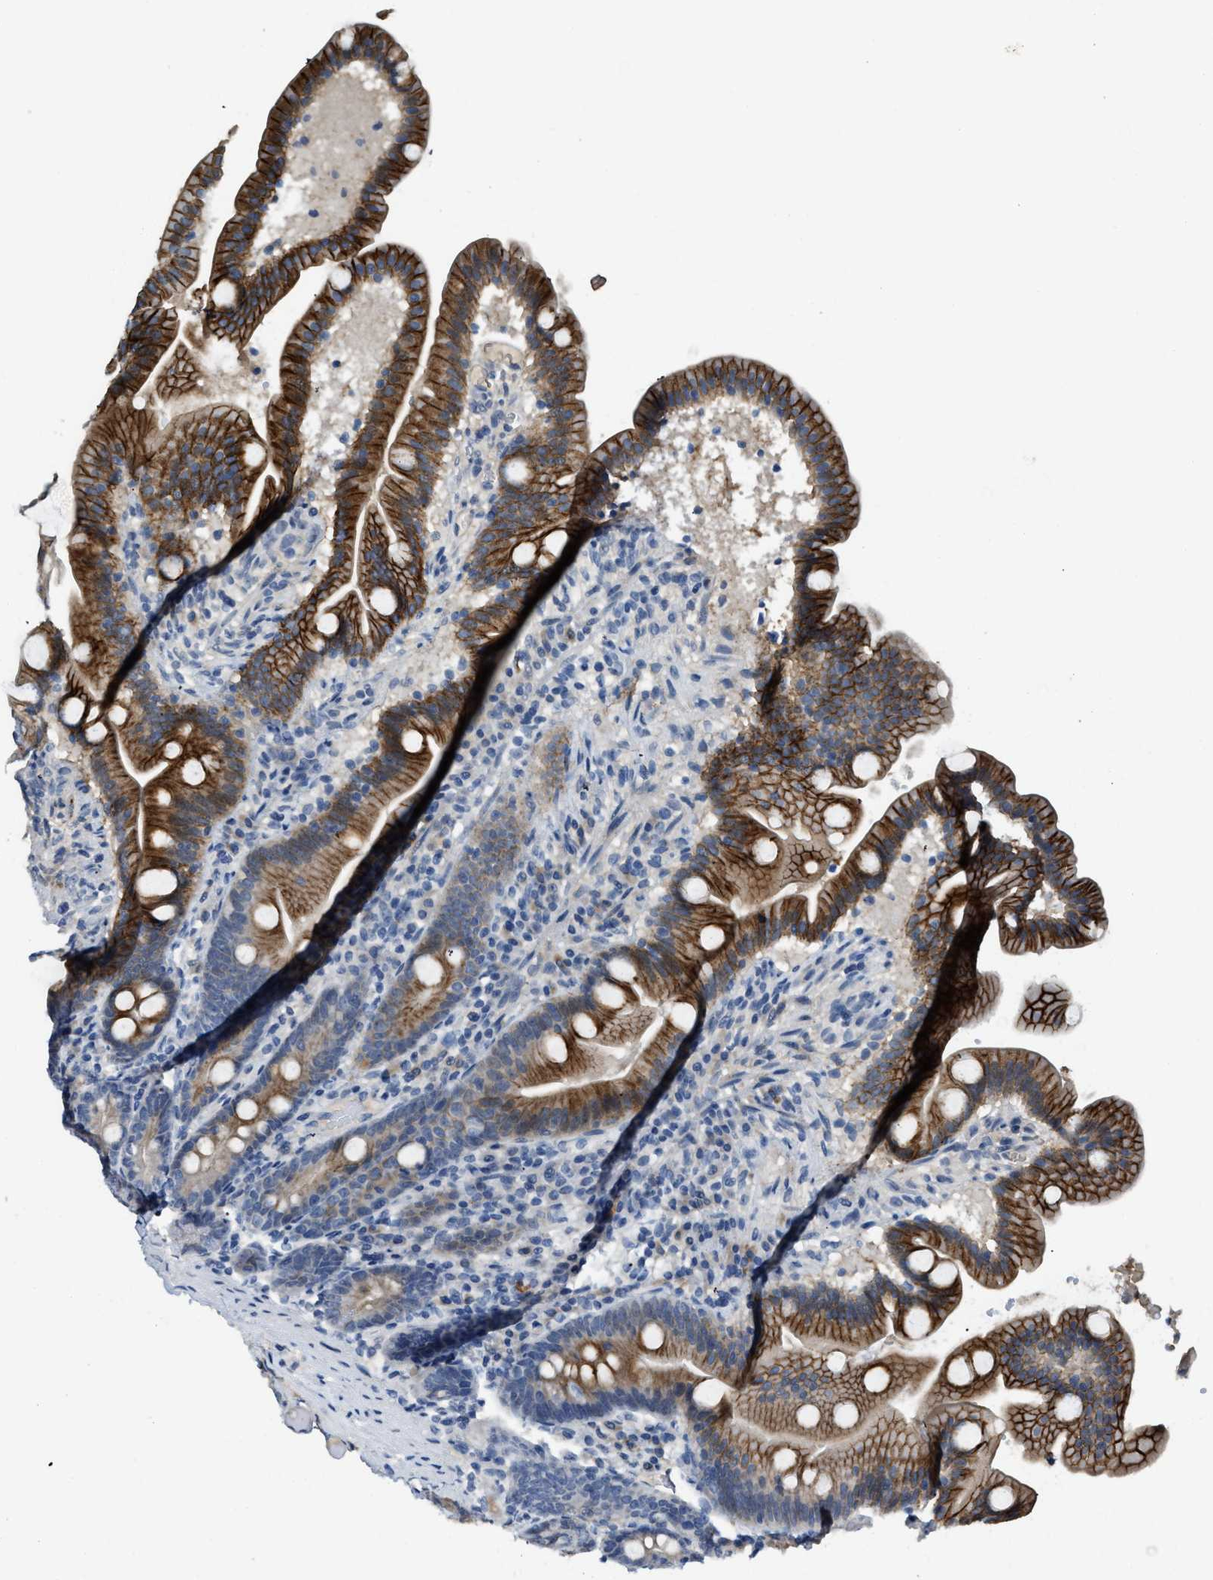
{"staining": {"intensity": "strong", "quantity": ">75%", "location": "cytoplasmic/membranous"}, "tissue": "duodenum", "cell_type": "Glandular cells", "image_type": "normal", "snomed": [{"axis": "morphology", "description": "Normal tissue, NOS"}, {"axis": "topography", "description": "Duodenum"}], "caption": "Brown immunohistochemical staining in benign human duodenum exhibits strong cytoplasmic/membranous positivity in about >75% of glandular cells.", "gene": "TMEM154", "patient": {"sex": "male", "age": 54}}